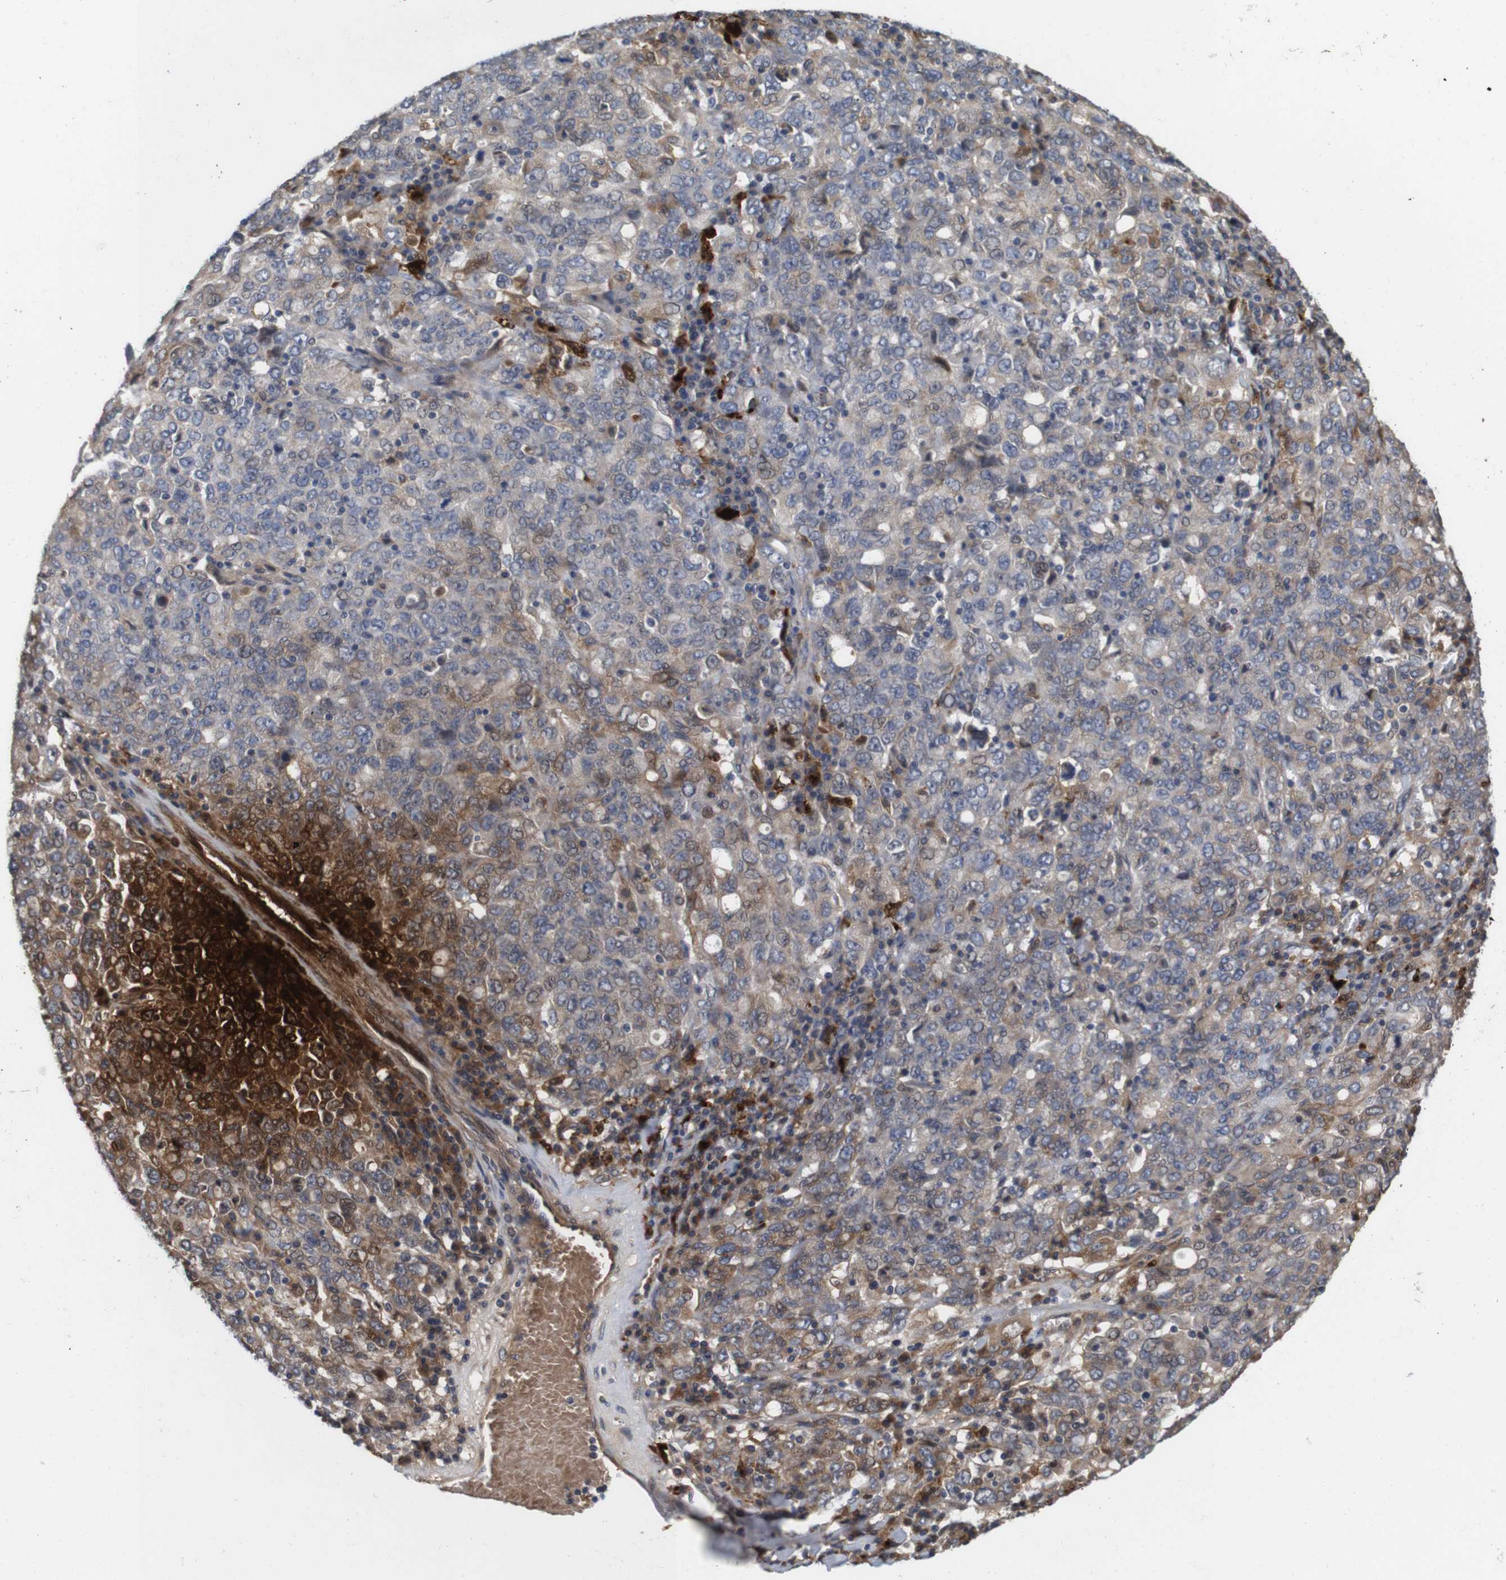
{"staining": {"intensity": "strong", "quantity": "<25%", "location": "cytoplasmic/membranous"}, "tissue": "ovarian cancer", "cell_type": "Tumor cells", "image_type": "cancer", "snomed": [{"axis": "morphology", "description": "Carcinoma, endometroid"}, {"axis": "topography", "description": "Ovary"}], "caption": "This histopathology image reveals IHC staining of human ovarian endometroid carcinoma, with medium strong cytoplasmic/membranous expression in about <25% of tumor cells.", "gene": "SPRY3", "patient": {"sex": "female", "age": 62}}